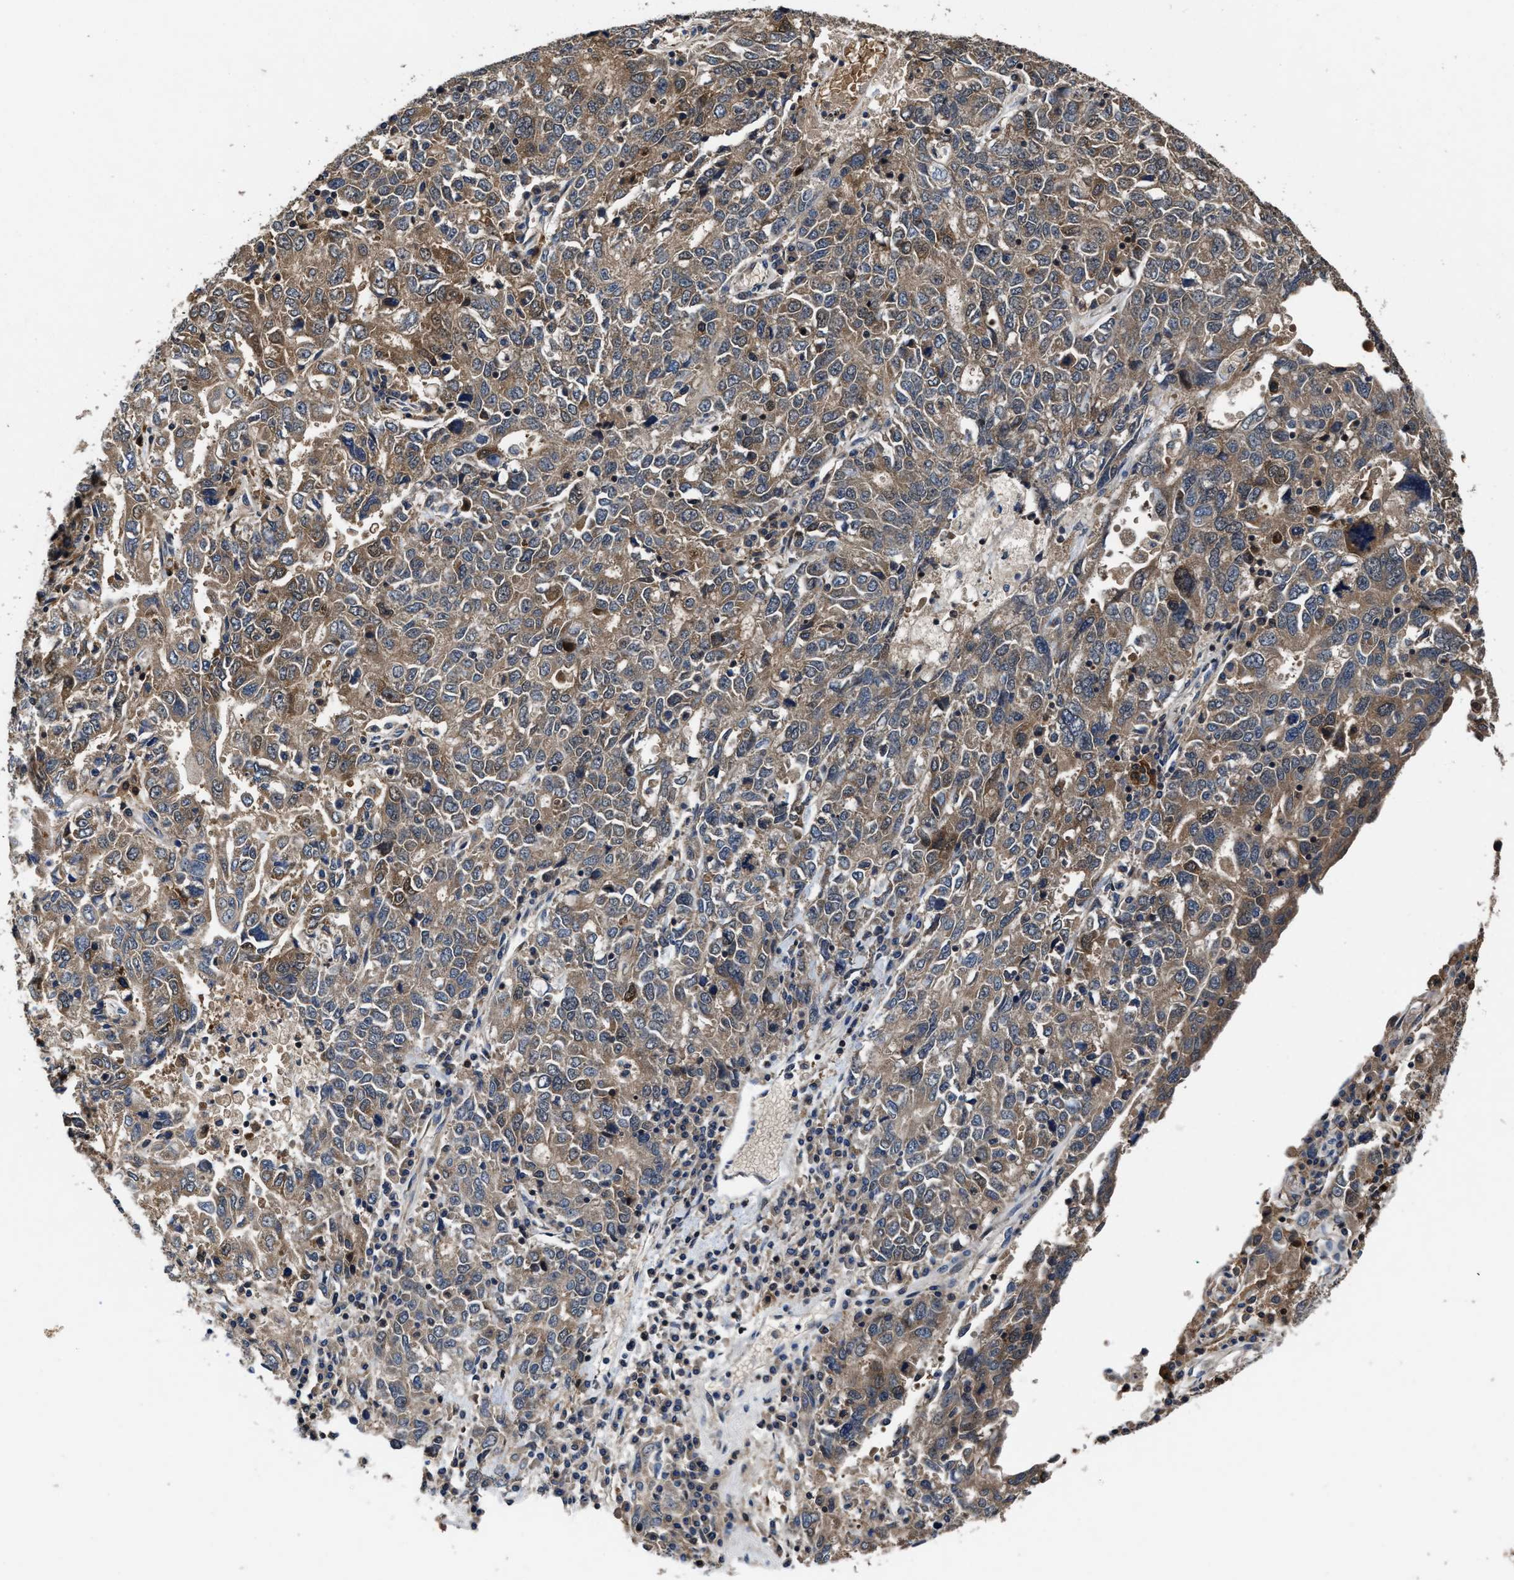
{"staining": {"intensity": "moderate", "quantity": ">75%", "location": "cytoplasmic/membranous"}, "tissue": "ovarian cancer", "cell_type": "Tumor cells", "image_type": "cancer", "snomed": [{"axis": "morphology", "description": "Carcinoma, endometroid"}, {"axis": "topography", "description": "Ovary"}], "caption": "Endometroid carcinoma (ovarian) tissue shows moderate cytoplasmic/membranous positivity in approximately >75% of tumor cells (DAB (3,3'-diaminobenzidine) IHC, brown staining for protein, blue staining for nuclei).", "gene": "RGS10", "patient": {"sex": "female", "age": 62}}